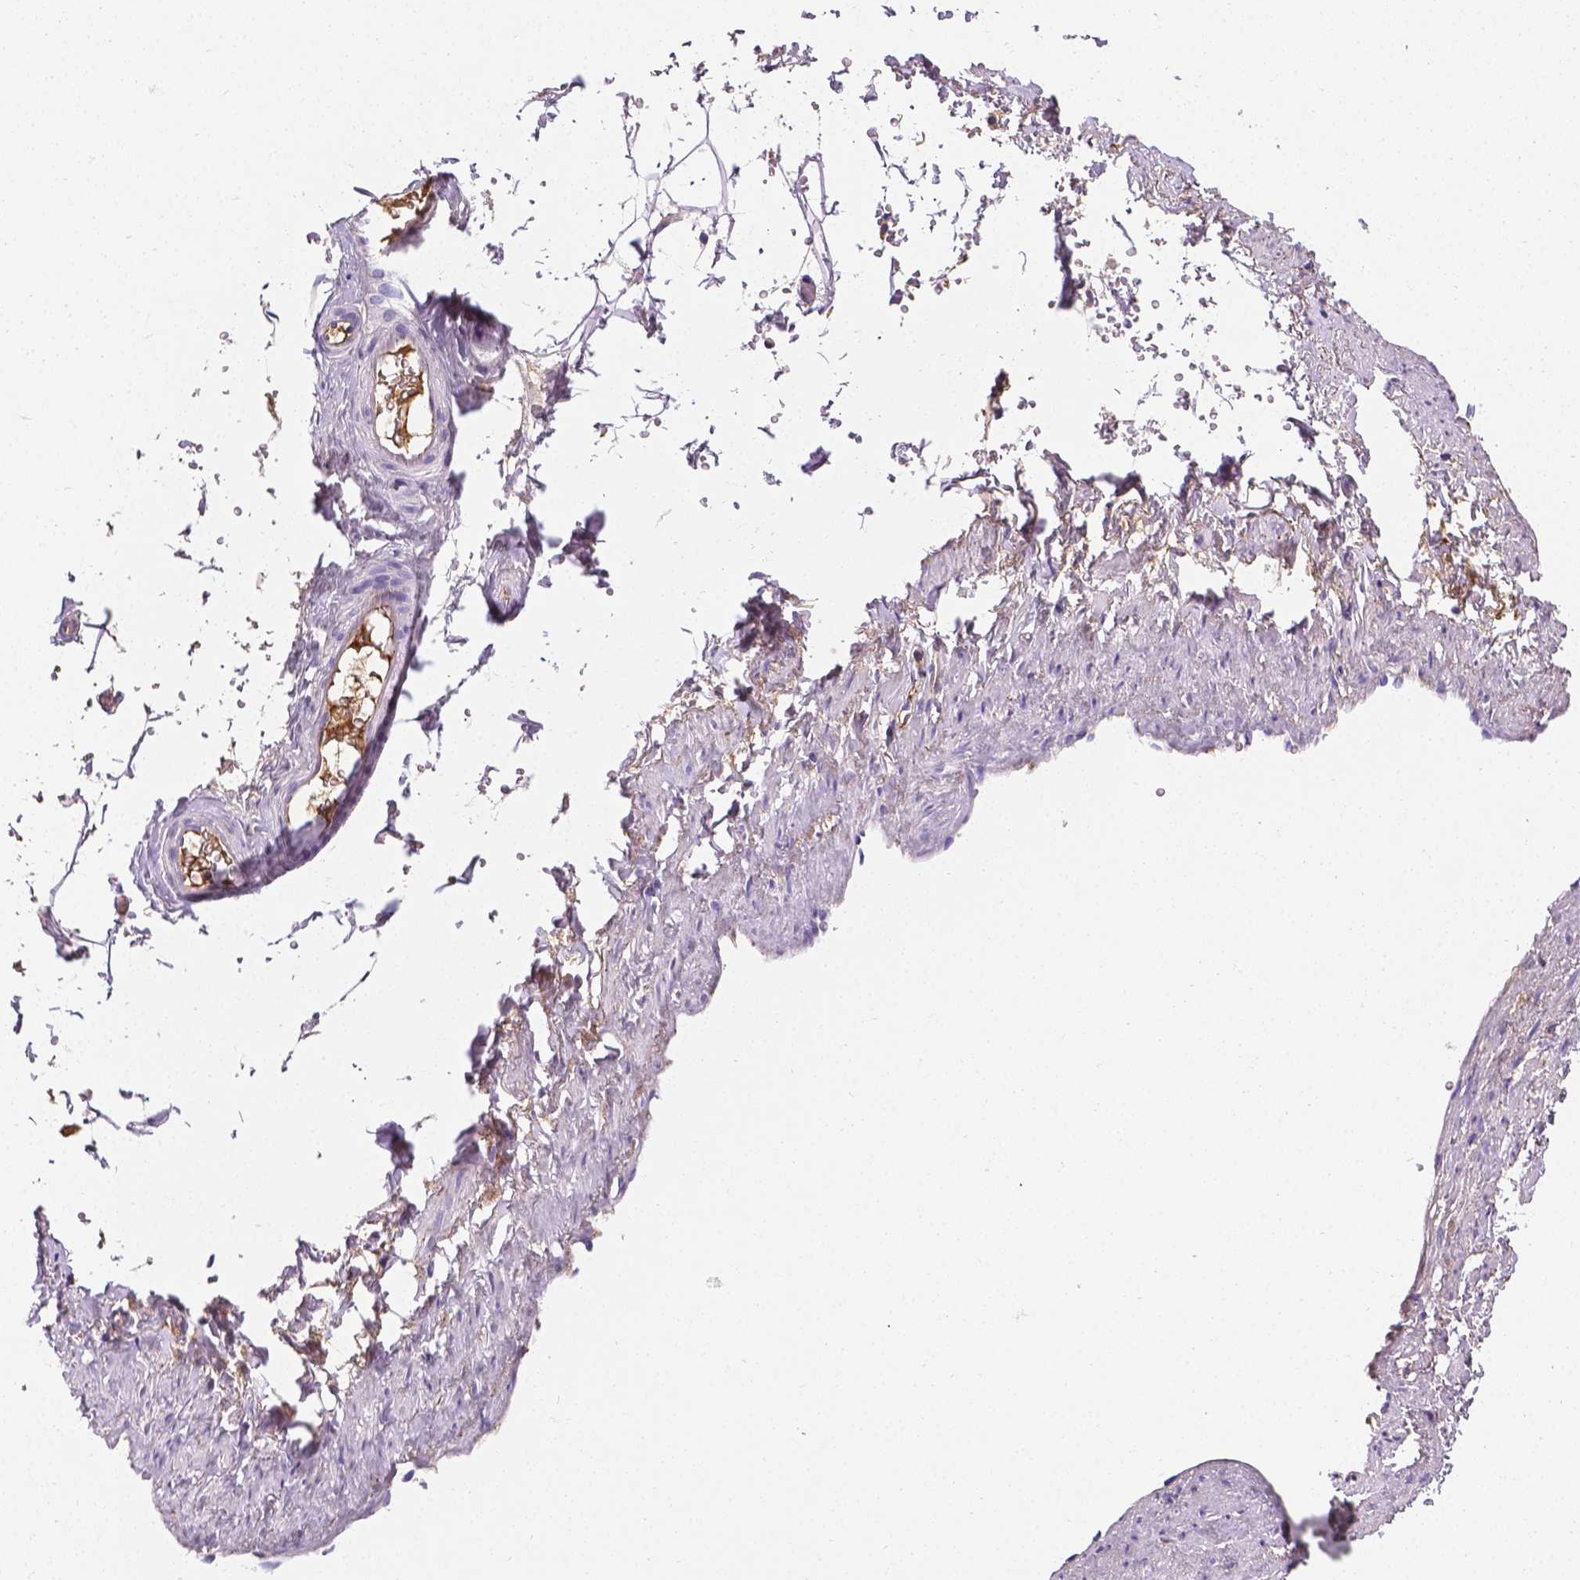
{"staining": {"intensity": "negative", "quantity": "none", "location": "none"}, "tissue": "adipose tissue", "cell_type": "Adipocytes", "image_type": "normal", "snomed": [{"axis": "morphology", "description": "Normal tissue, NOS"}, {"axis": "topography", "description": "Prostate"}, {"axis": "topography", "description": "Peripheral nerve tissue"}], "caption": "Photomicrograph shows no significant protein expression in adipocytes of normal adipose tissue. The staining was performed using DAB (3,3'-diaminobenzidine) to visualize the protein expression in brown, while the nuclei were stained in blue with hematoxylin (Magnification: 20x).", "gene": "APOE", "patient": {"sex": "male", "age": 55}}